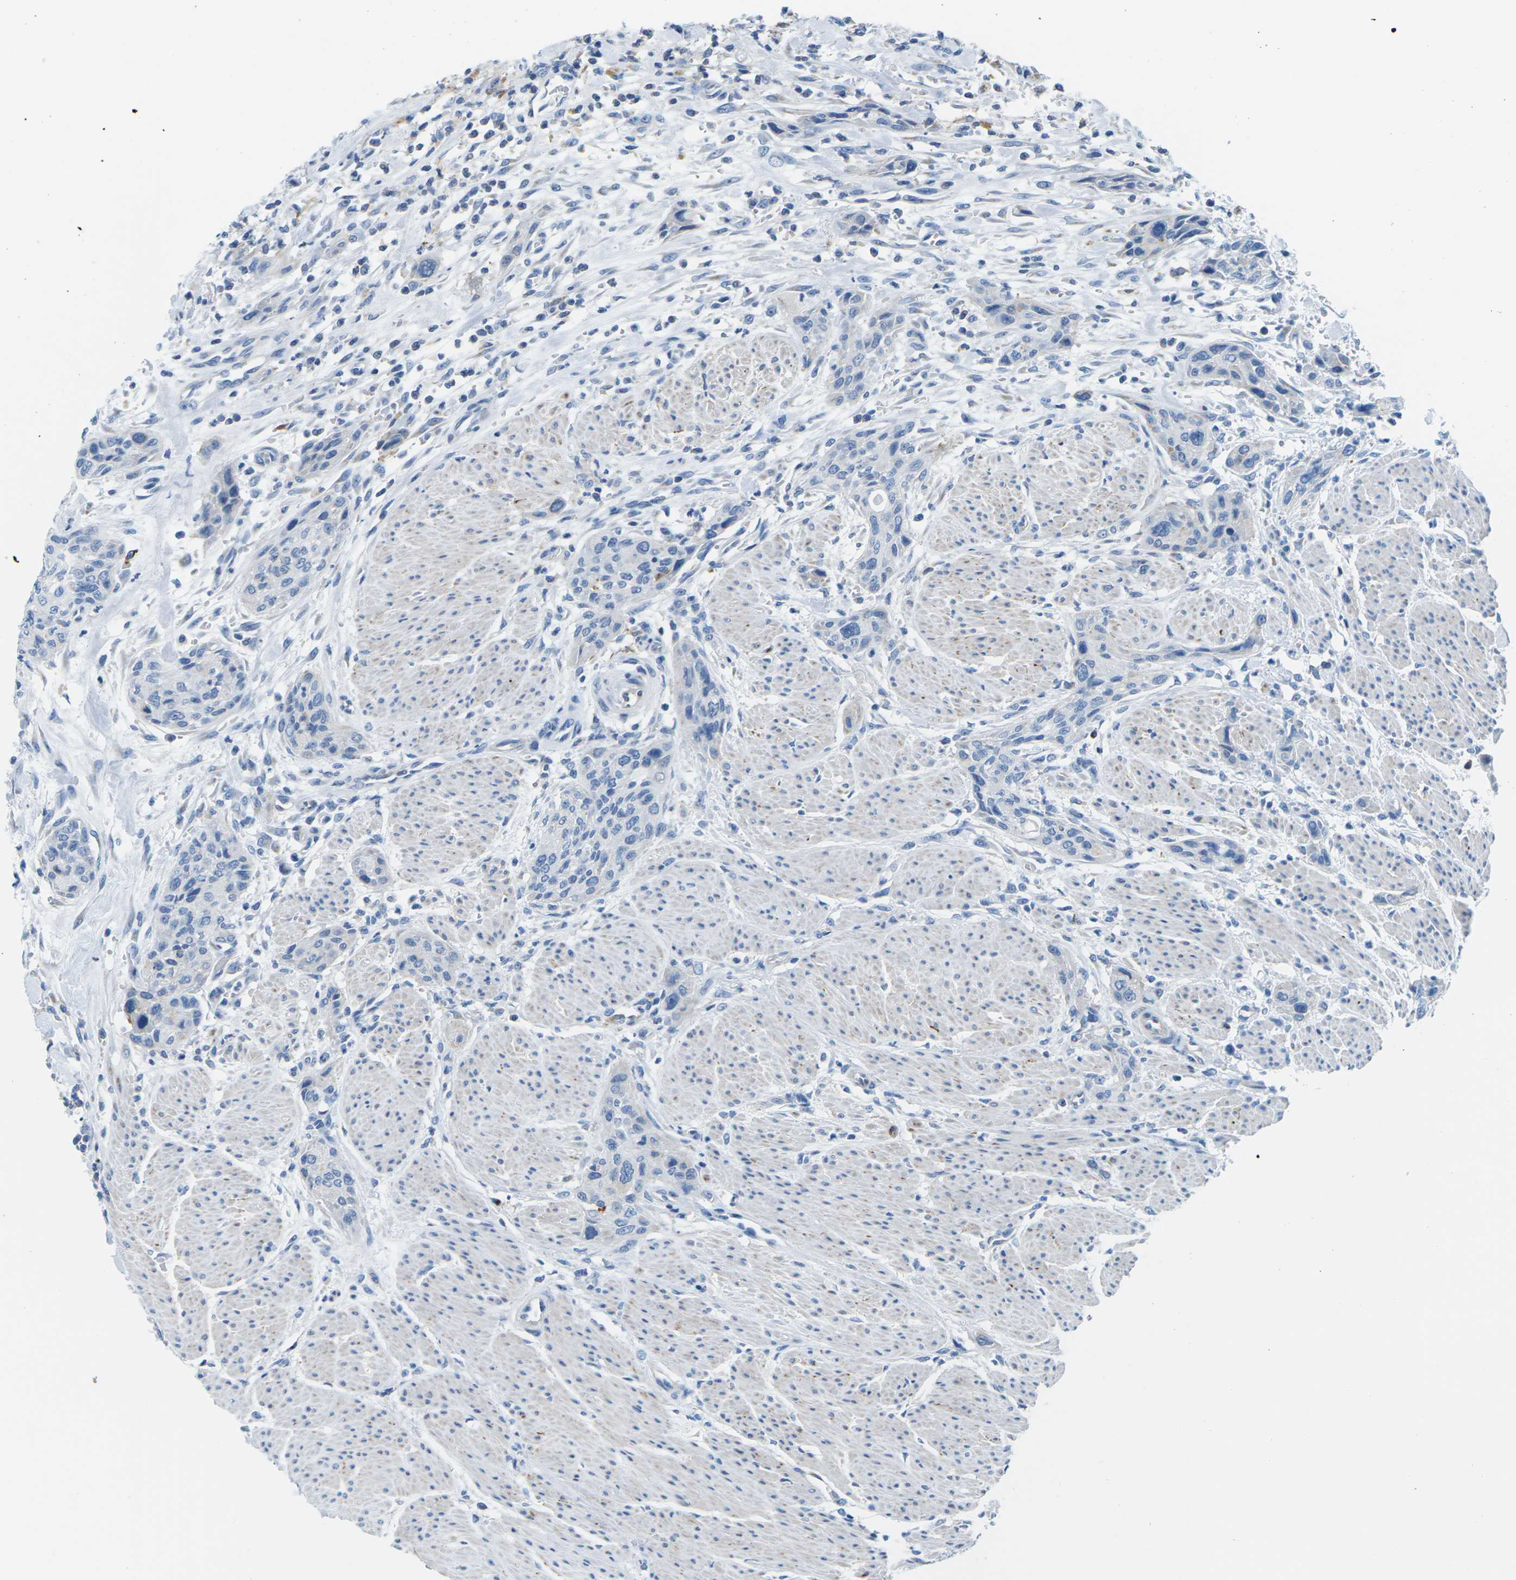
{"staining": {"intensity": "negative", "quantity": "none", "location": "none"}, "tissue": "urothelial cancer", "cell_type": "Tumor cells", "image_type": "cancer", "snomed": [{"axis": "morphology", "description": "Urothelial carcinoma, High grade"}, {"axis": "topography", "description": "Urinary bladder"}], "caption": "A histopathology image of urothelial cancer stained for a protein reveals no brown staining in tumor cells.", "gene": "SYNGR2", "patient": {"sex": "male", "age": 35}}